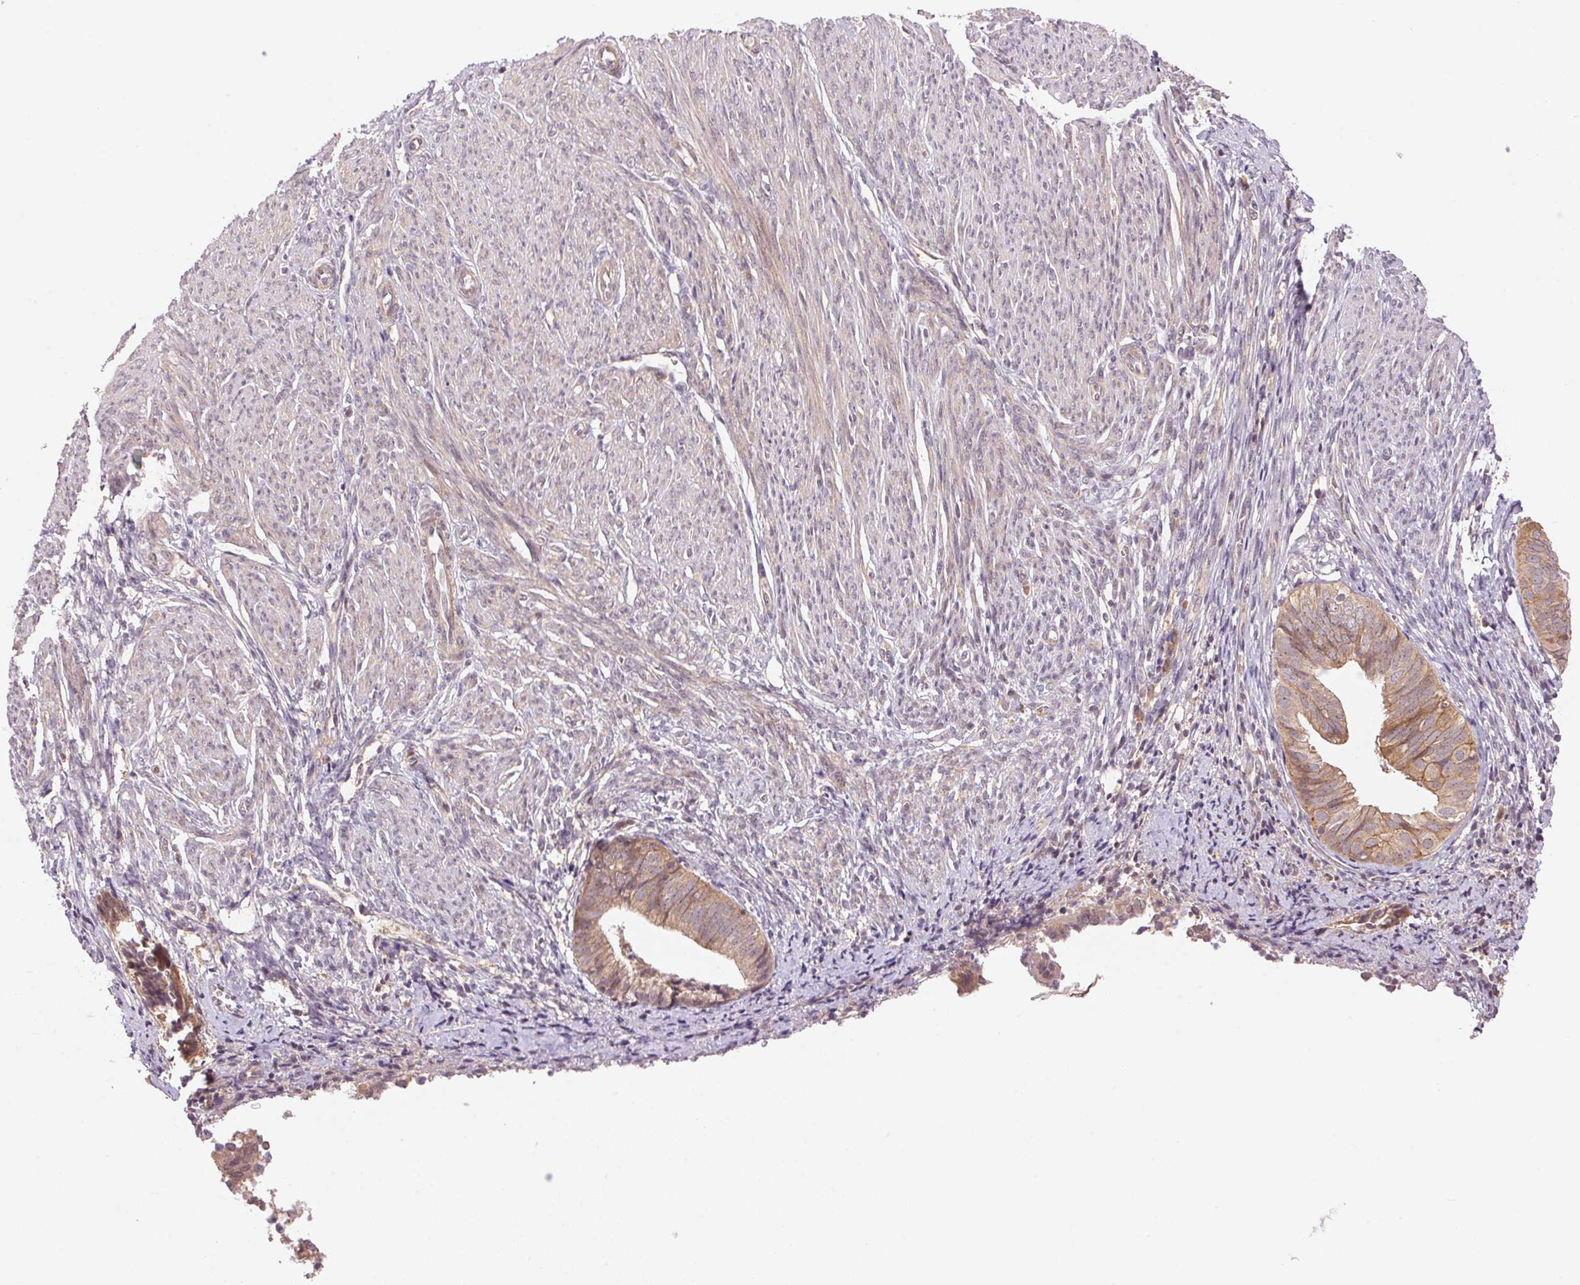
{"staining": {"intensity": "weak", "quantity": "25%-75%", "location": "cytoplasmic/membranous"}, "tissue": "endometrium", "cell_type": "Cells in endometrial stroma", "image_type": "normal", "snomed": [{"axis": "morphology", "description": "Normal tissue, NOS"}, {"axis": "topography", "description": "Endometrium"}], "caption": "Protein expression analysis of normal human endometrium reveals weak cytoplasmic/membranous staining in about 25%-75% of cells in endometrial stroma. (DAB (3,3'-diaminobenzidine) IHC, brown staining for protein, blue staining for nuclei).", "gene": "BNIP5", "patient": {"sex": "female", "age": 50}}